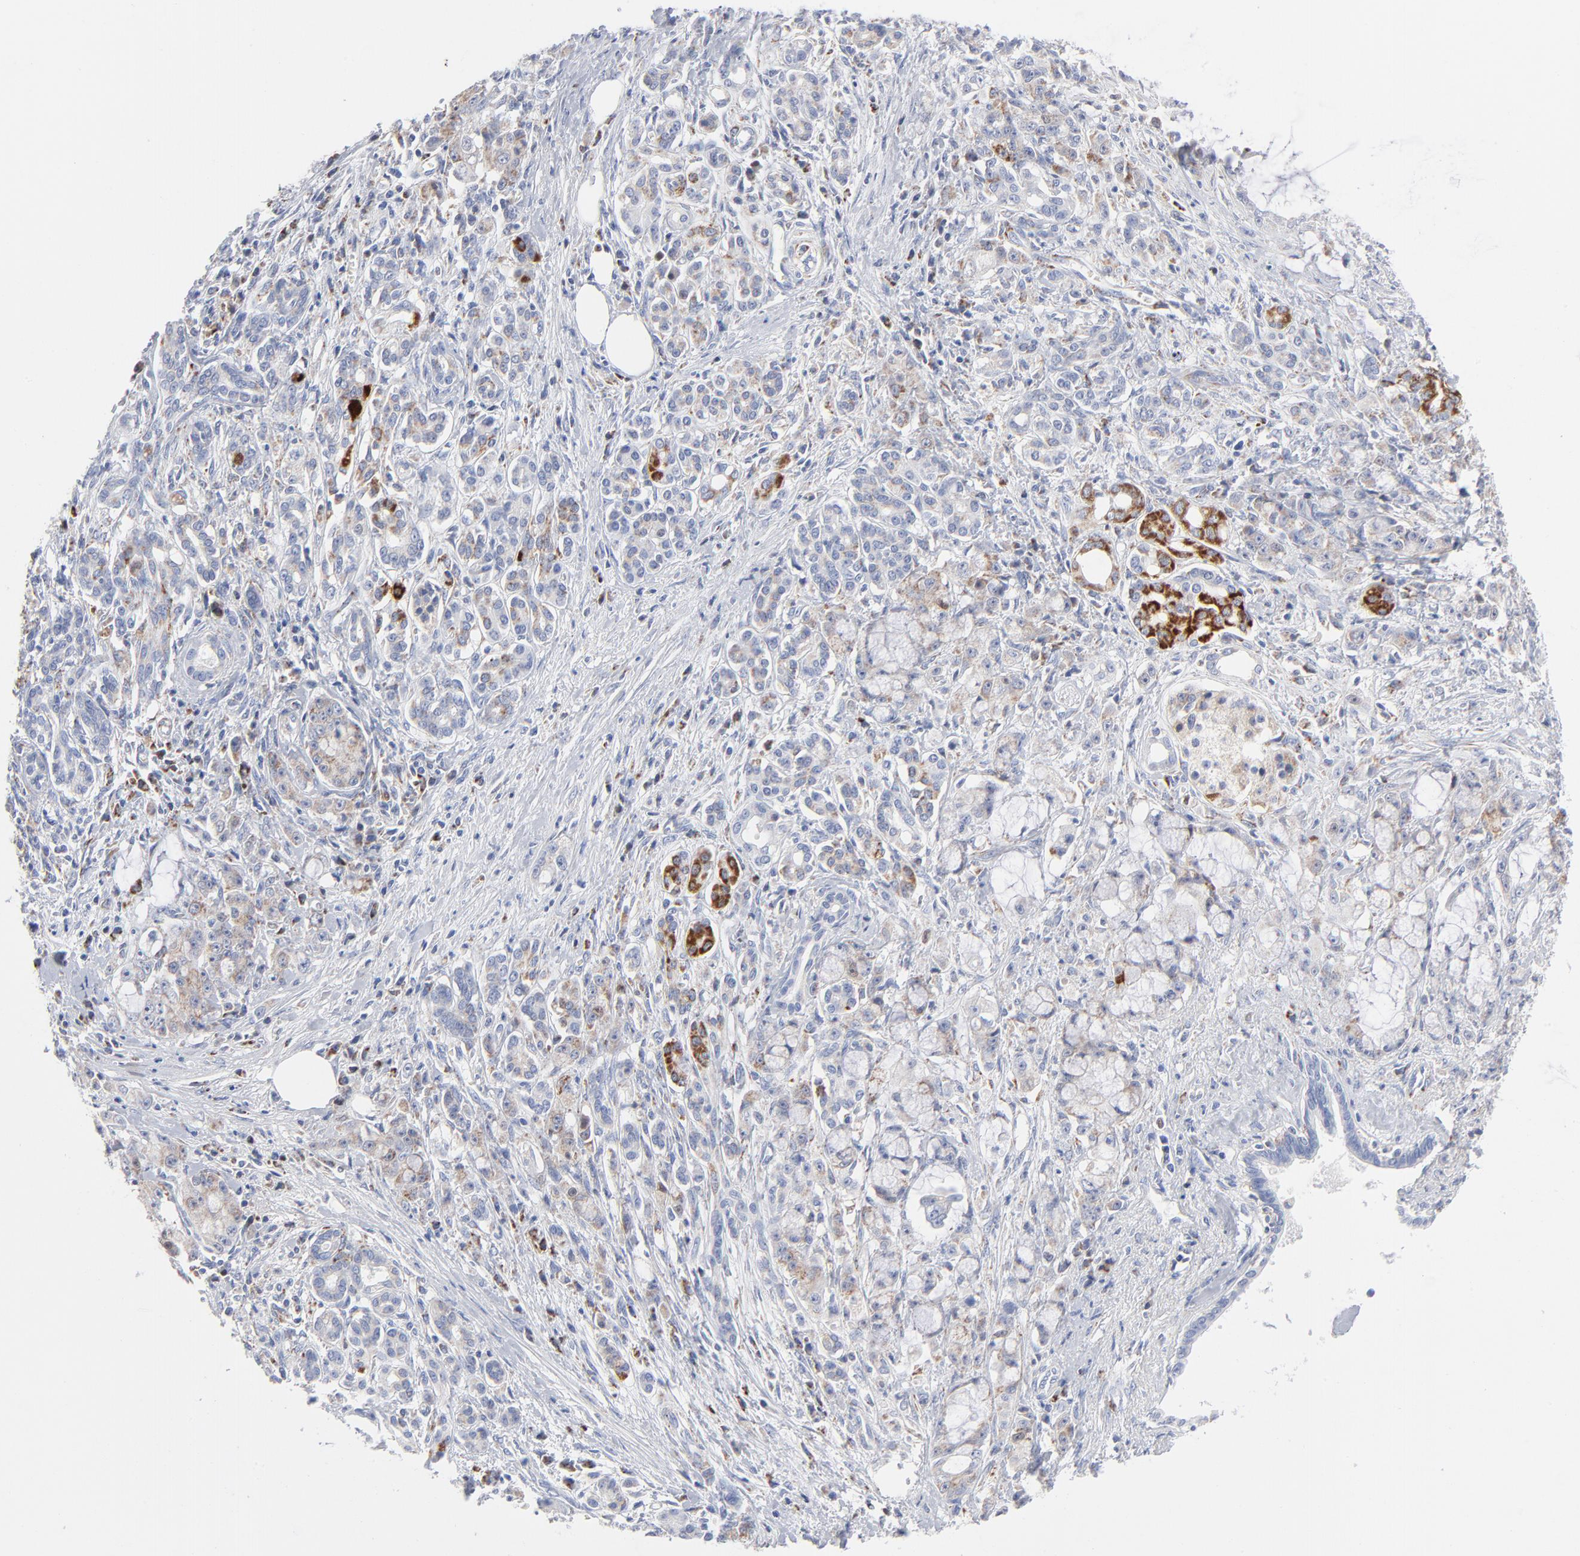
{"staining": {"intensity": "weak", "quantity": "<25%", "location": "cytoplasmic/membranous"}, "tissue": "pancreatic cancer", "cell_type": "Tumor cells", "image_type": "cancer", "snomed": [{"axis": "morphology", "description": "Adenocarcinoma, NOS"}, {"axis": "topography", "description": "Pancreas"}], "caption": "Immunohistochemical staining of human pancreatic cancer (adenocarcinoma) reveals no significant expression in tumor cells.", "gene": "CHCHD10", "patient": {"sex": "female", "age": 73}}